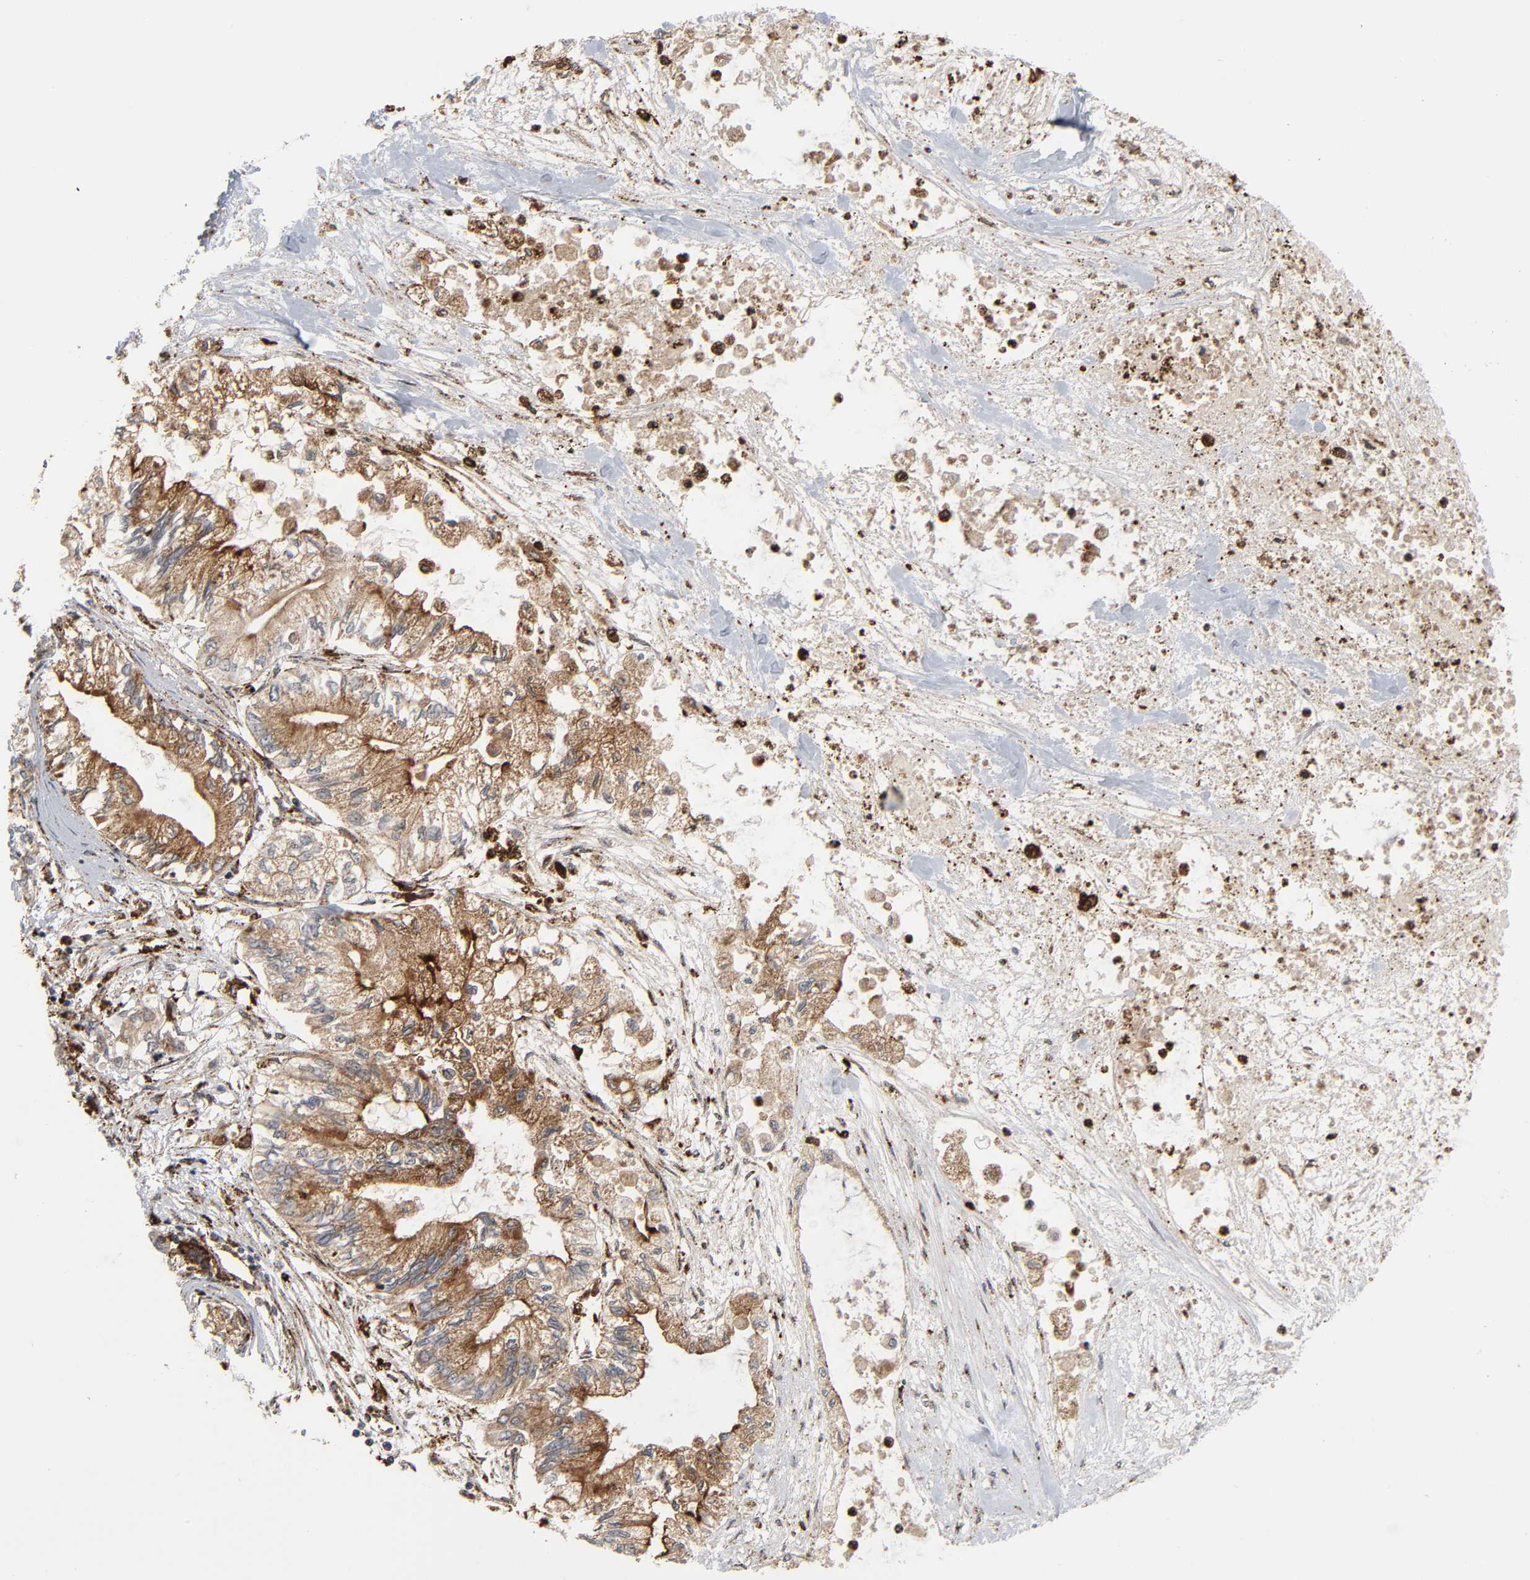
{"staining": {"intensity": "moderate", "quantity": ">75%", "location": "cytoplasmic/membranous"}, "tissue": "pancreatic cancer", "cell_type": "Tumor cells", "image_type": "cancer", "snomed": [{"axis": "morphology", "description": "Adenocarcinoma, NOS"}, {"axis": "topography", "description": "Pancreas"}], "caption": "Adenocarcinoma (pancreatic) was stained to show a protein in brown. There is medium levels of moderate cytoplasmic/membranous staining in approximately >75% of tumor cells.", "gene": "PSAP", "patient": {"sex": "male", "age": 79}}